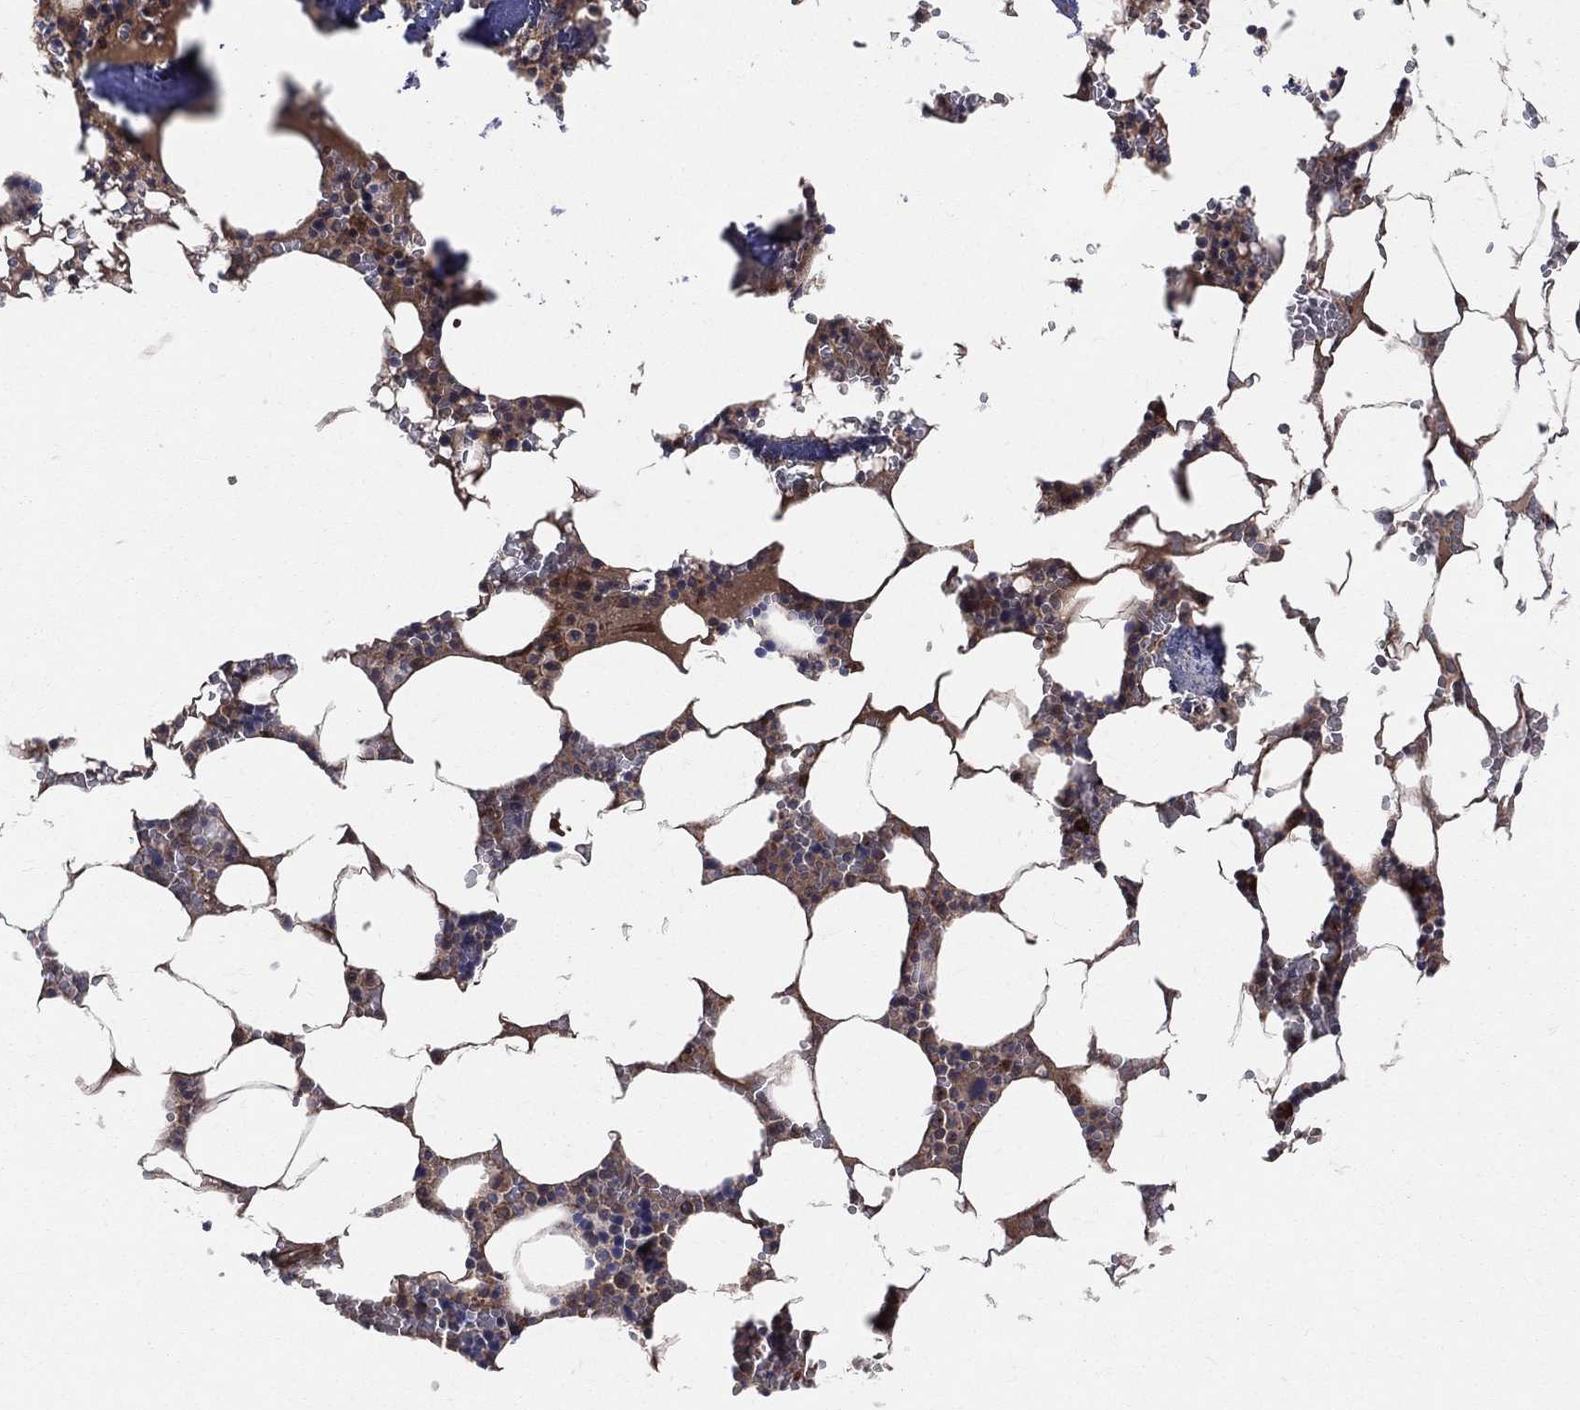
{"staining": {"intensity": "moderate", "quantity": ">75%", "location": "cytoplasmic/membranous"}, "tissue": "bone marrow", "cell_type": "Hematopoietic cells", "image_type": "normal", "snomed": [{"axis": "morphology", "description": "Normal tissue, NOS"}, {"axis": "topography", "description": "Bone marrow"}], "caption": "This is a histology image of immunohistochemistry (IHC) staining of benign bone marrow, which shows moderate expression in the cytoplasmic/membranous of hematopoietic cells.", "gene": "ENTPD1", "patient": {"sex": "female", "age": 64}}